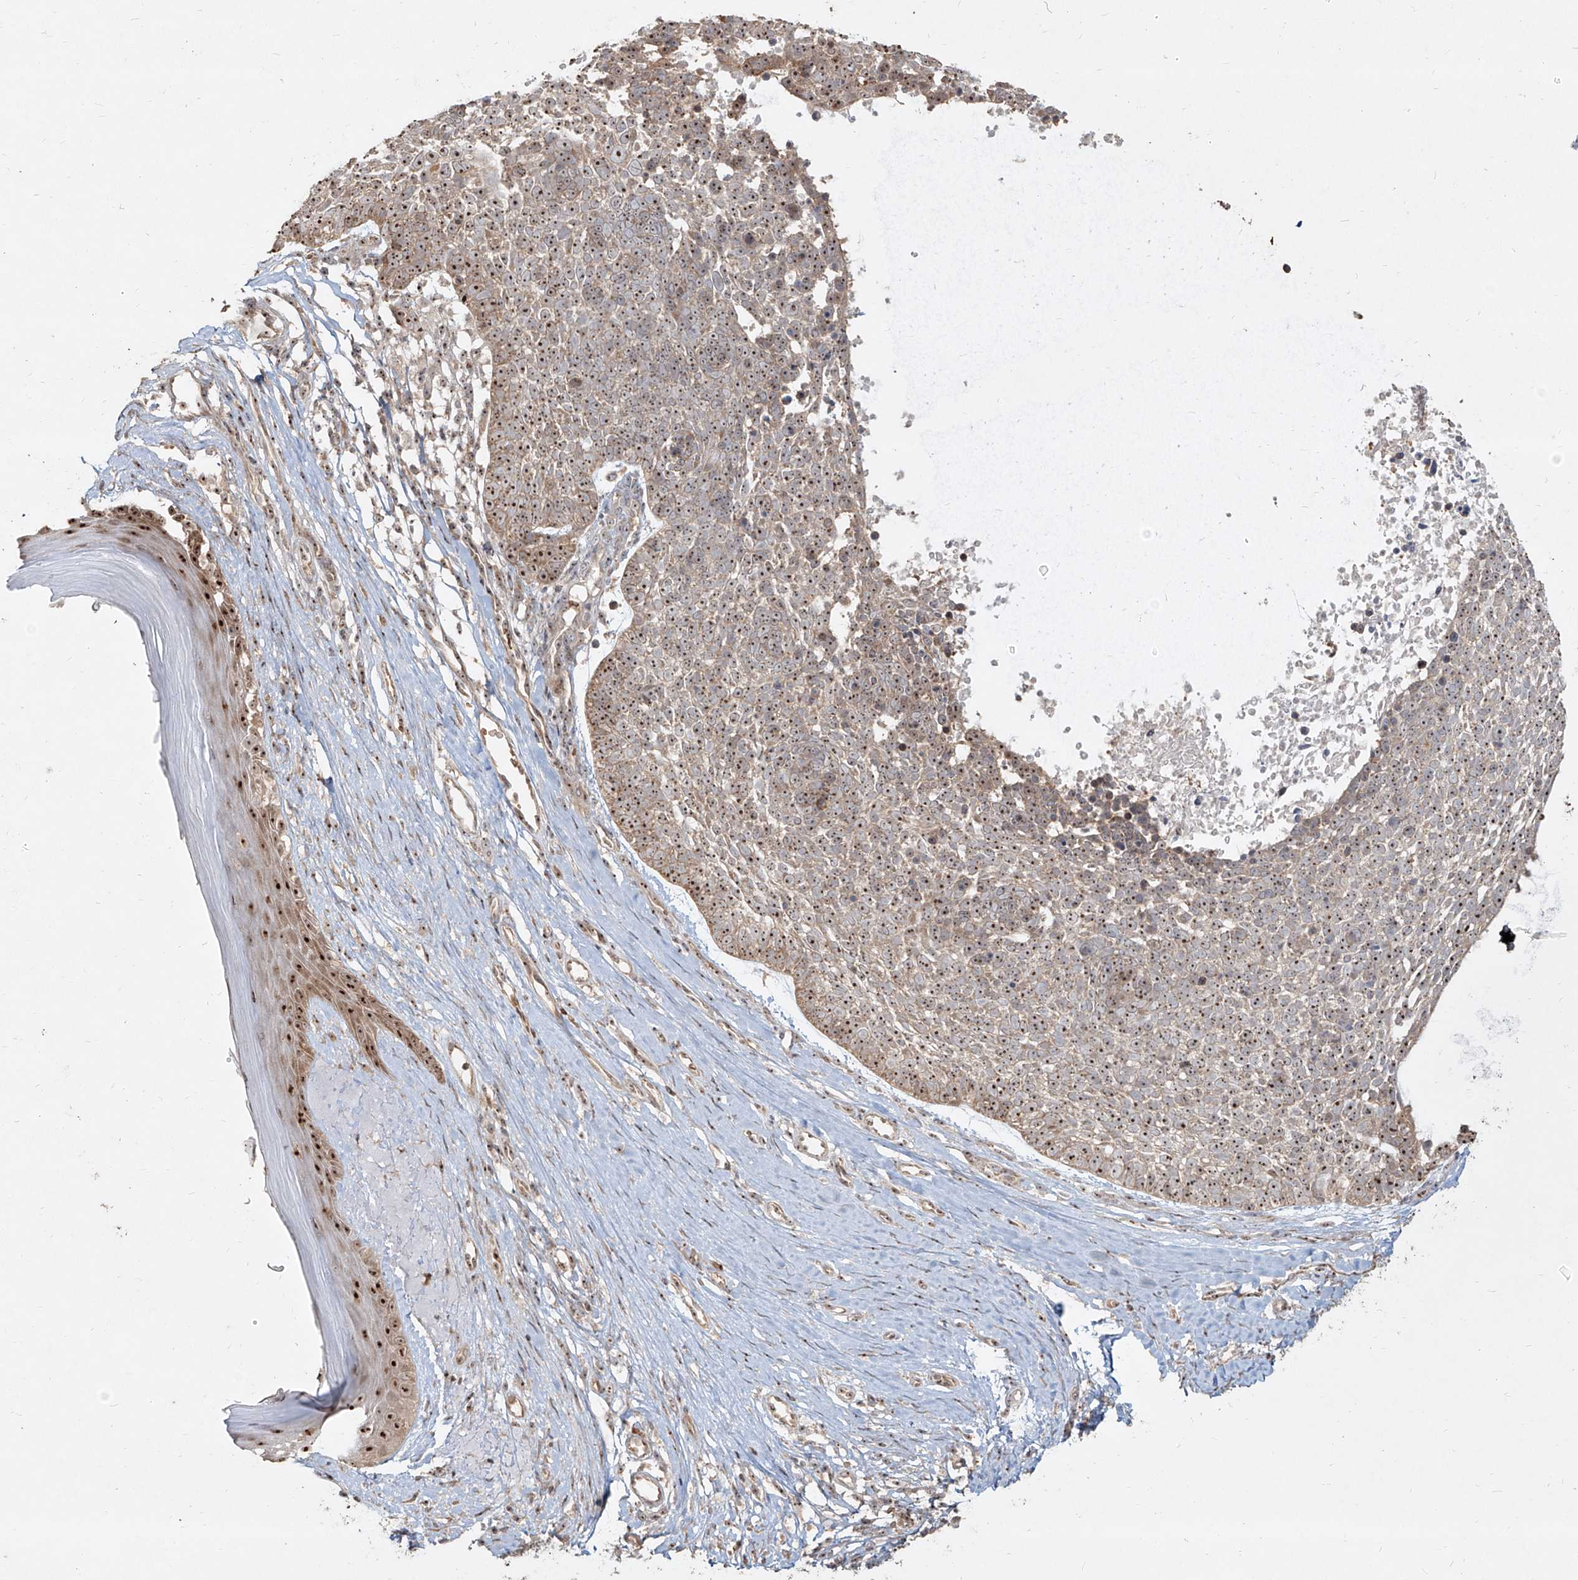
{"staining": {"intensity": "moderate", "quantity": ">75%", "location": "cytoplasmic/membranous,nuclear"}, "tissue": "skin cancer", "cell_type": "Tumor cells", "image_type": "cancer", "snomed": [{"axis": "morphology", "description": "Basal cell carcinoma"}, {"axis": "topography", "description": "Skin"}], "caption": "A micrograph of skin basal cell carcinoma stained for a protein shows moderate cytoplasmic/membranous and nuclear brown staining in tumor cells.", "gene": "BYSL", "patient": {"sex": "female", "age": 81}}